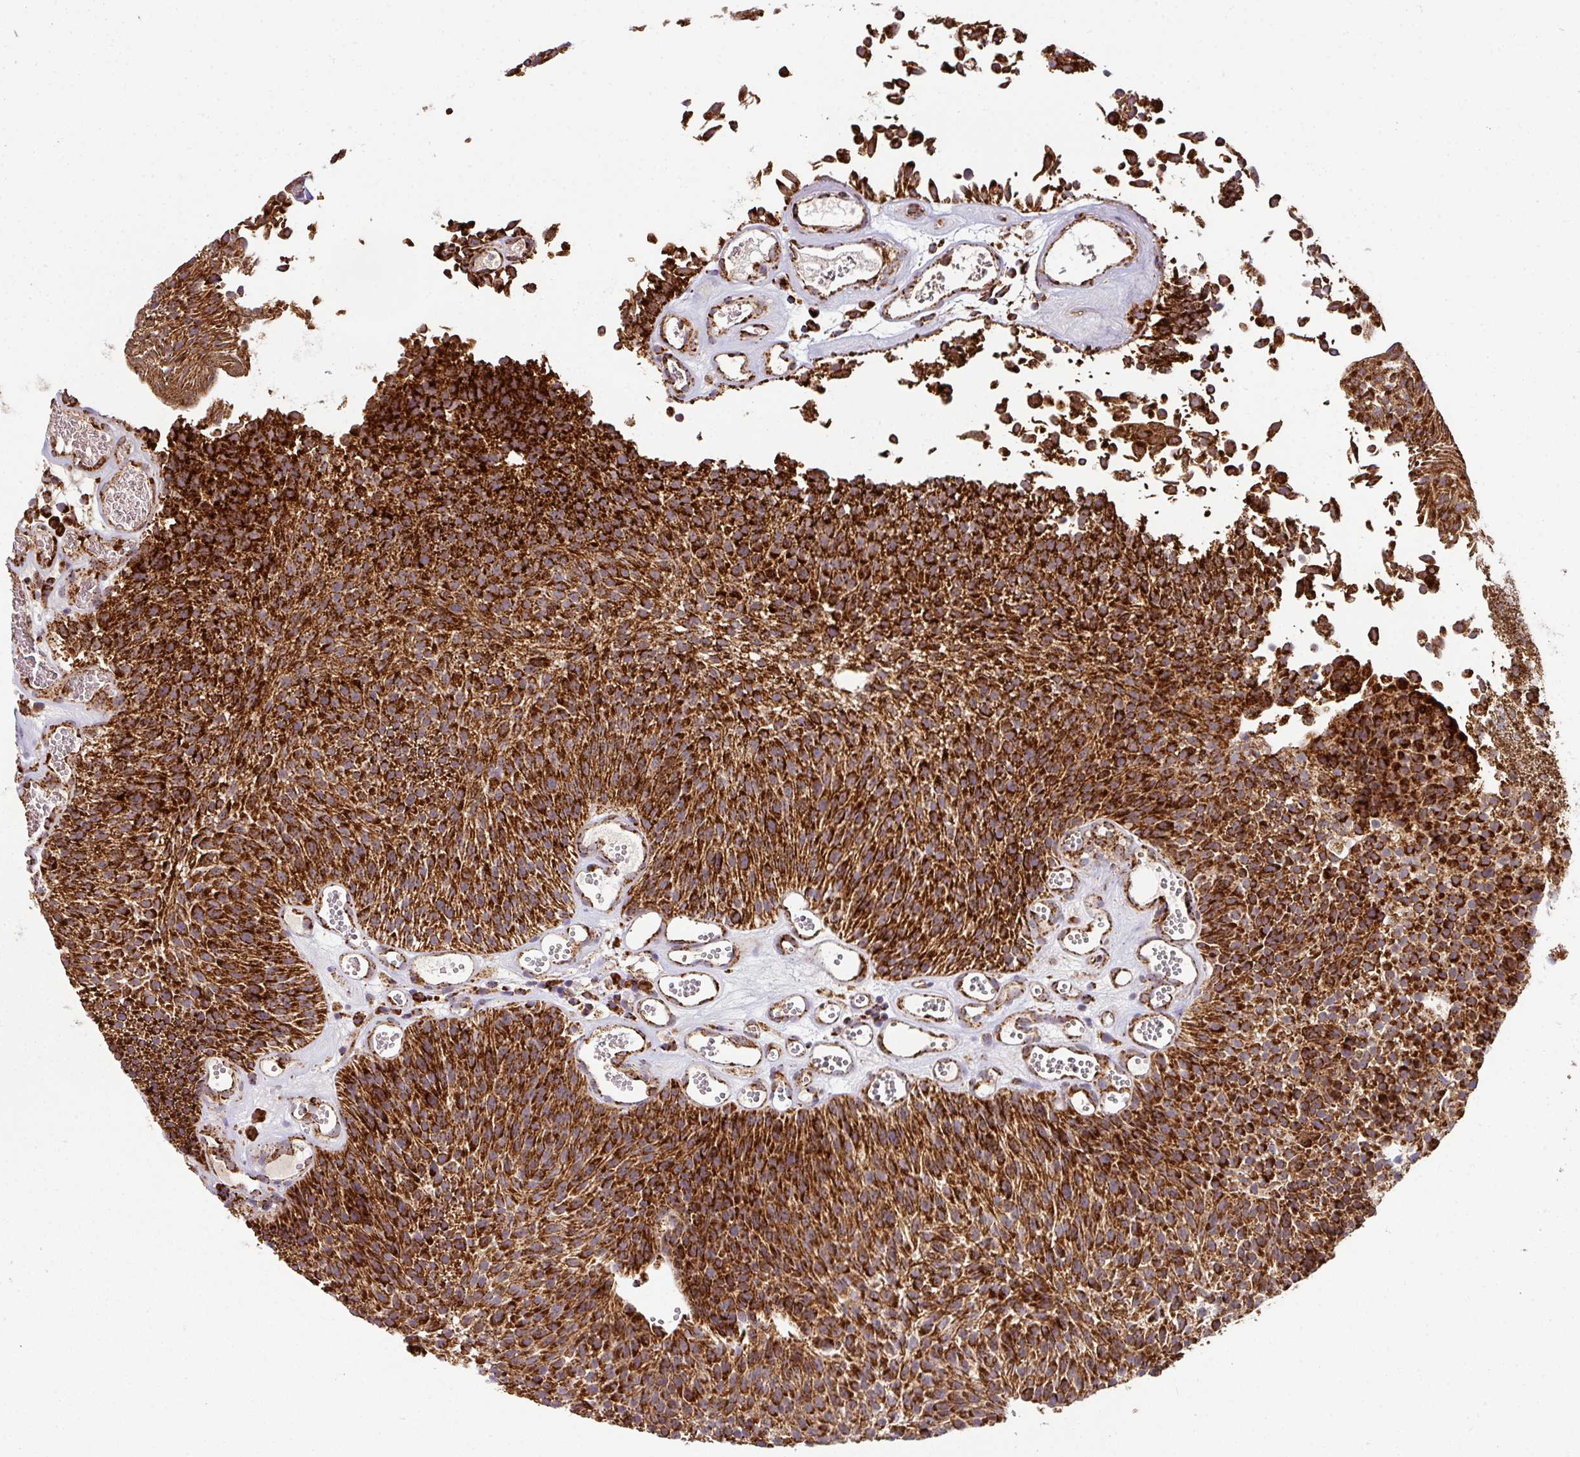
{"staining": {"intensity": "strong", "quantity": ">75%", "location": "cytoplasmic/membranous"}, "tissue": "urothelial cancer", "cell_type": "Tumor cells", "image_type": "cancer", "snomed": [{"axis": "morphology", "description": "Urothelial carcinoma, Low grade"}, {"axis": "topography", "description": "Urinary bladder"}], "caption": "The immunohistochemical stain labels strong cytoplasmic/membranous positivity in tumor cells of urothelial carcinoma (low-grade) tissue.", "gene": "TRAP1", "patient": {"sex": "female", "age": 79}}